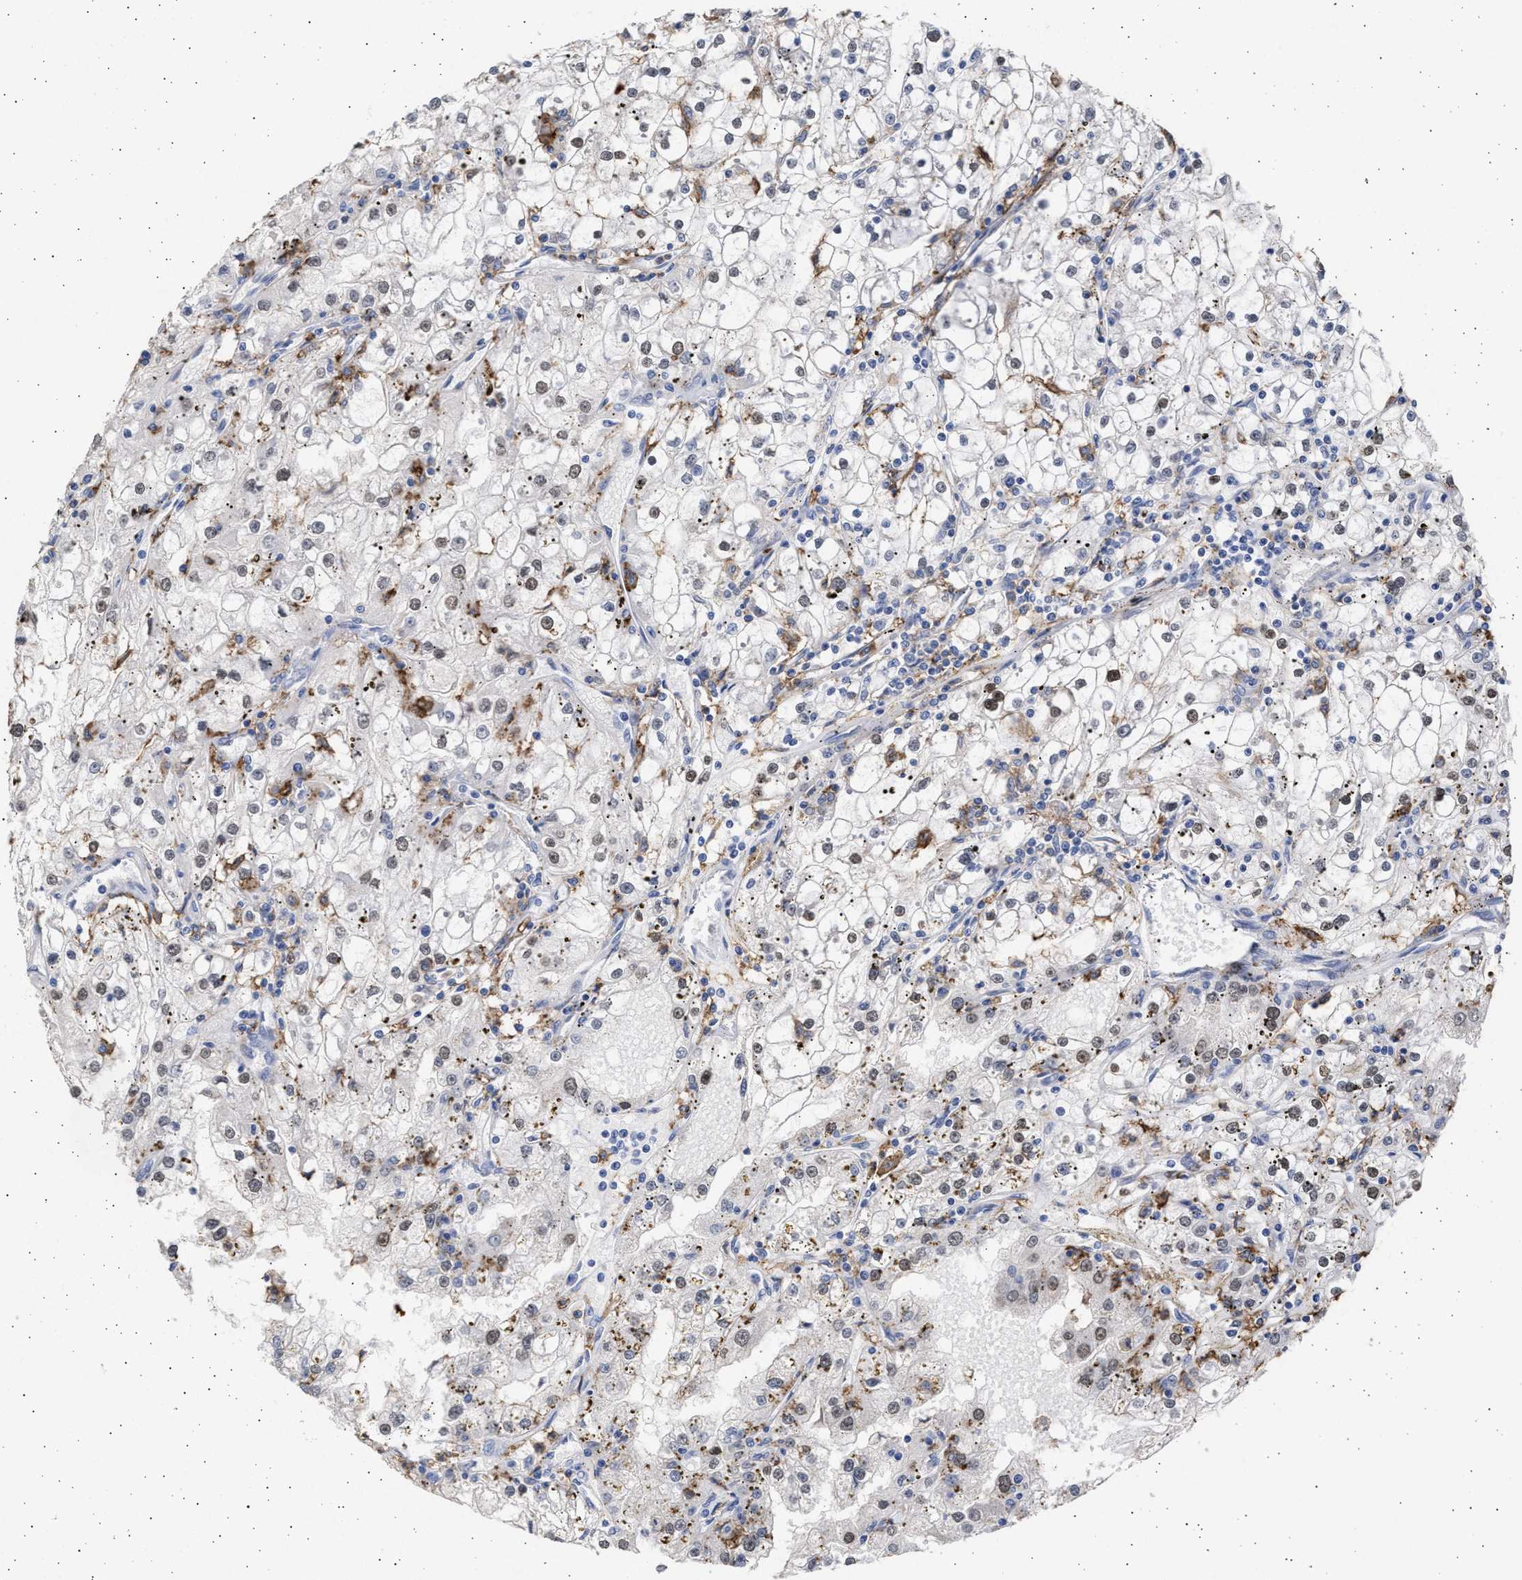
{"staining": {"intensity": "weak", "quantity": "25%-75%", "location": "nuclear"}, "tissue": "renal cancer", "cell_type": "Tumor cells", "image_type": "cancer", "snomed": [{"axis": "morphology", "description": "Adenocarcinoma, NOS"}, {"axis": "topography", "description": "Kidney"}], "caption": "The immunohistochemical stain shows weak nuclear positivity in tumor cells of renal adenocarcinoma tissue.", "gene": "FCER1A", "patient": {"sex": "male", "age": 56}}